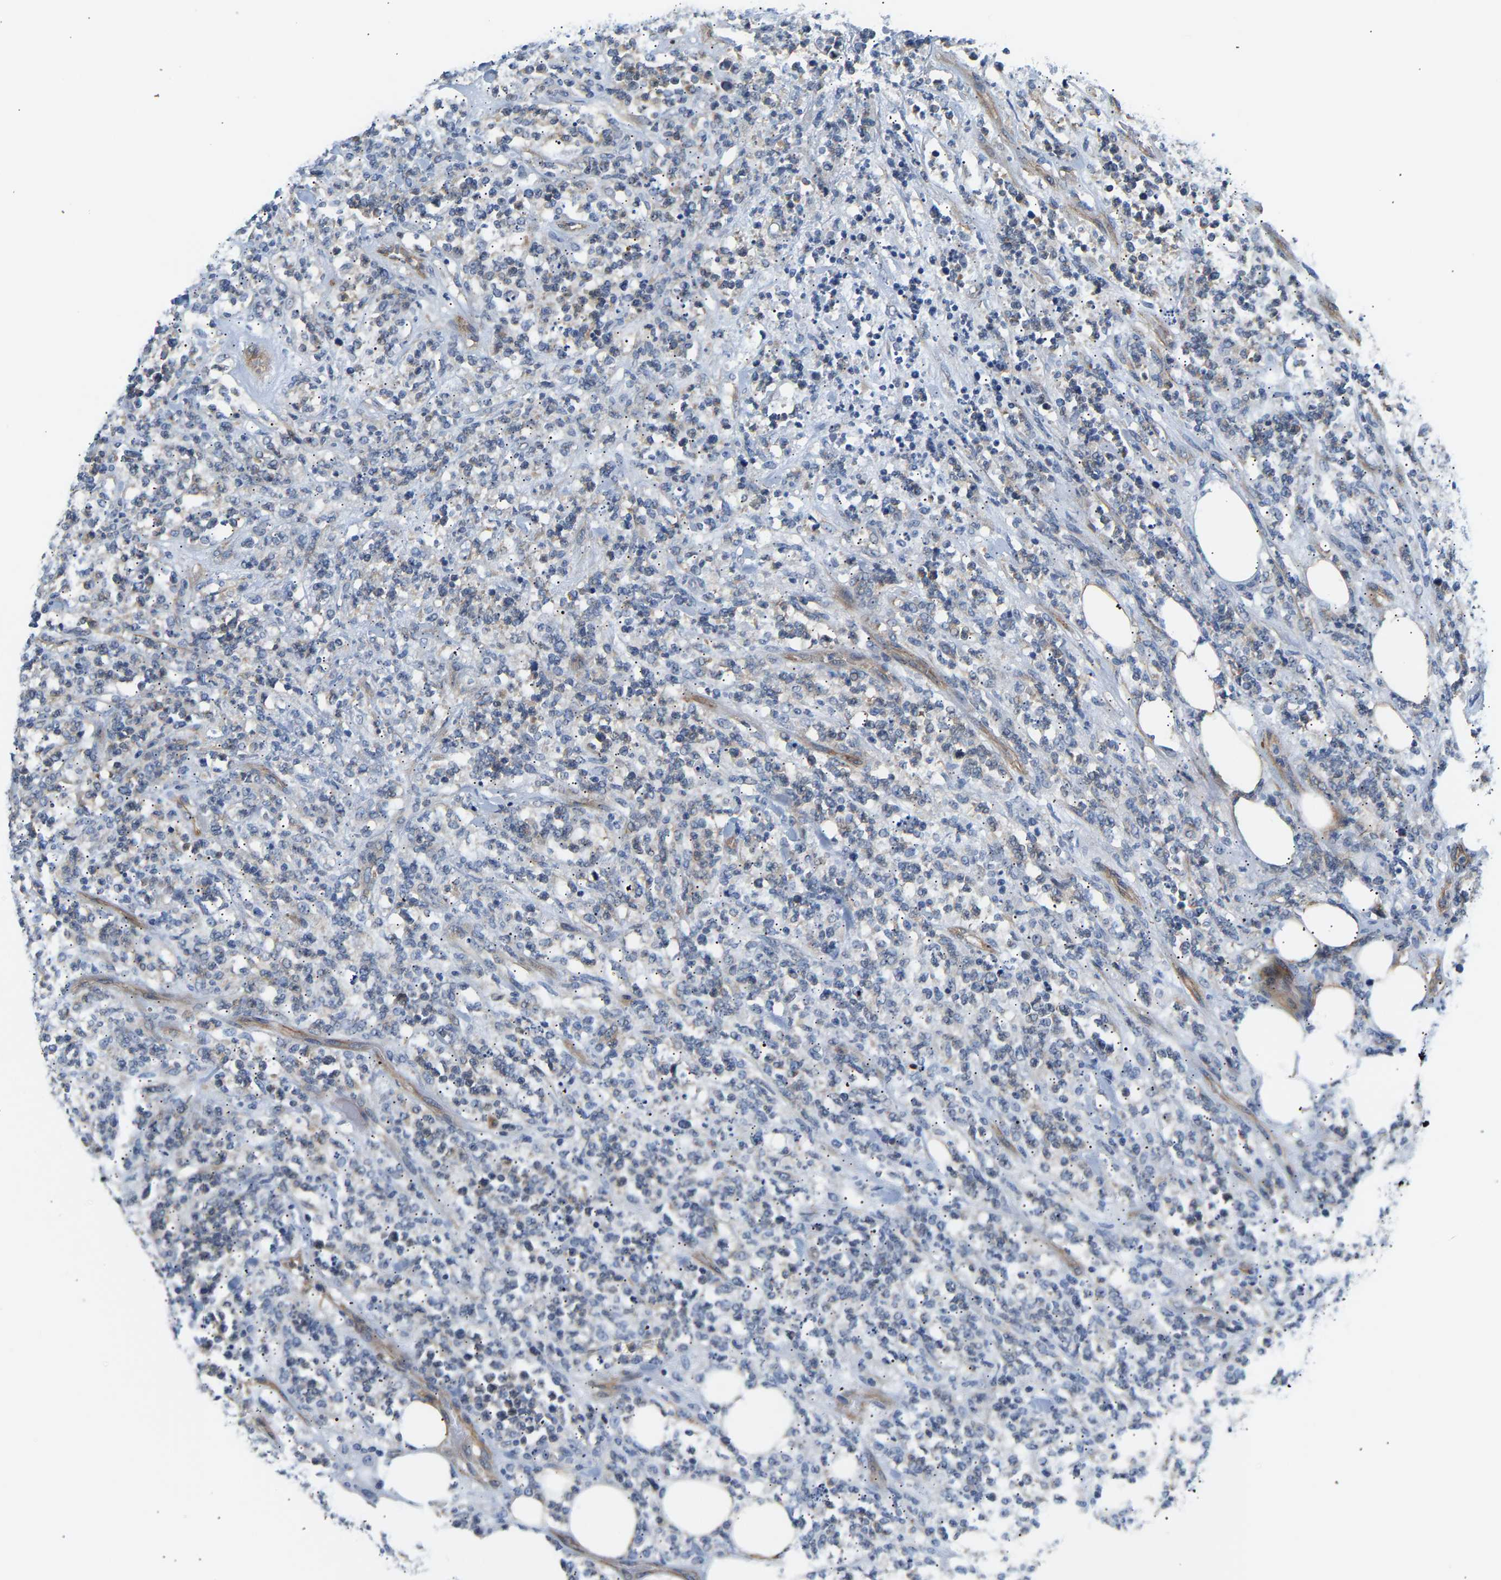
{"staining": {"intensity": "negative", "quantity": "none", "location": "none"}, "tissue": "lymphoma", "cell_type": "Tumor cells", "image_type": "cancer", "snomed": [{"axis": "morphology", "description": "Malignant lymphoma, non-Hodgkin's type, High grade"}, {"axis": "topography", "description": "Soft tissue"}], "caption": "Lymphoma stained for a protein using immunohistochemistry (IHC) reveals no expression tumor cells.", "gene": "PAWR", "patient": {"sex": "male", "age": 18}}